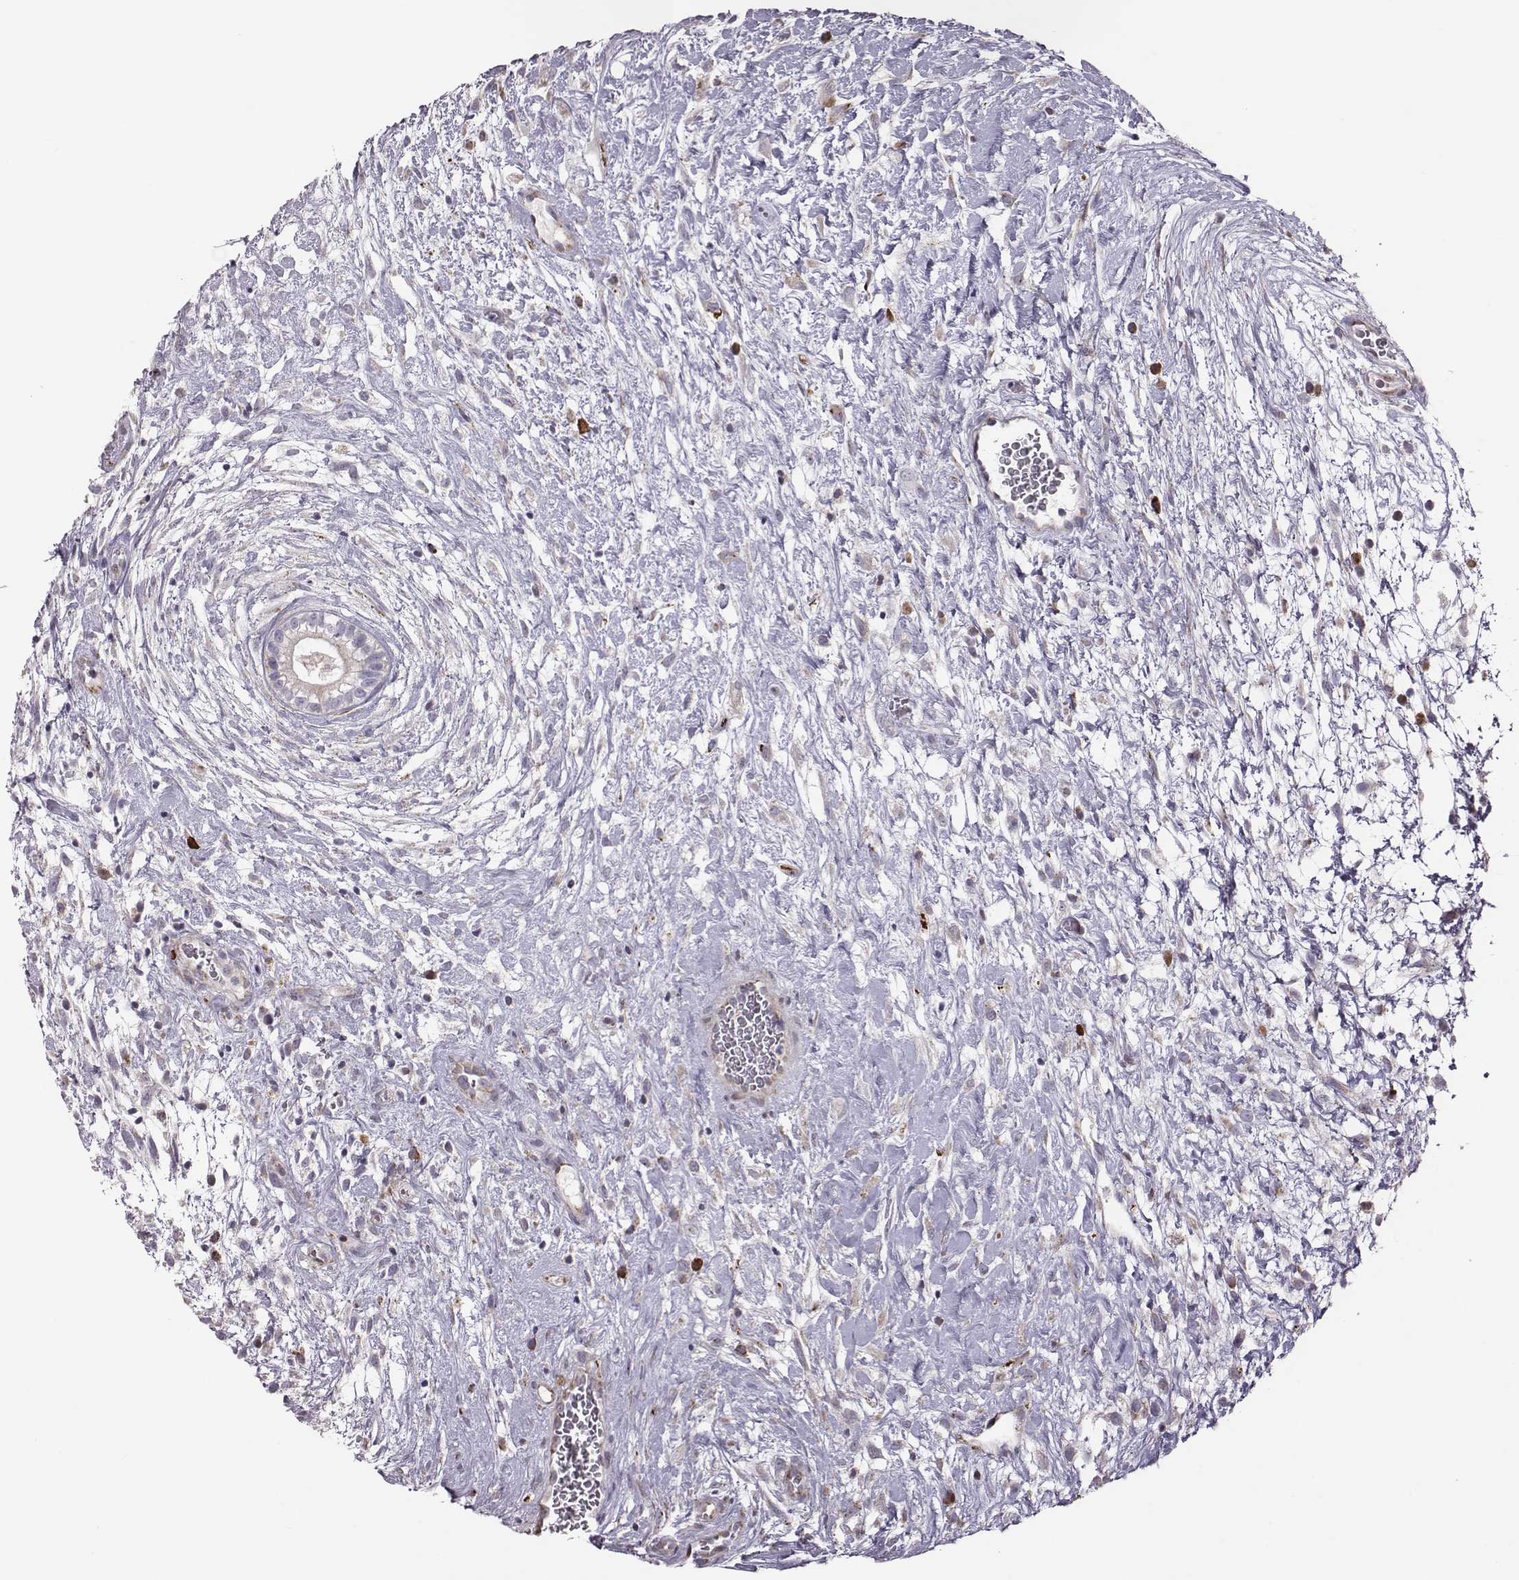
{"staining": {"intensity": "negative", "quantity": "none", "location": "none"}, "tissue": "testis cancer", "cell_type": "Tumor cells", "image_type": "cancer", "snomed": [{"axis": "morphology", "description": "Normal tissue, NOS"}, {"axis": "morphology", "description": "Carcinoma, Embryonal, NOS"}, {"axis": "topography", "description": "Testis"}], "caption": "Immunohistochemical staining of human testis cancer demonstrates no significant expression in tumor cells. (Immunohistochemistry, brightfield microscopy, high magnification).", "gene": "SELENOI", "patient": {"sex": "male", "age": 32}}